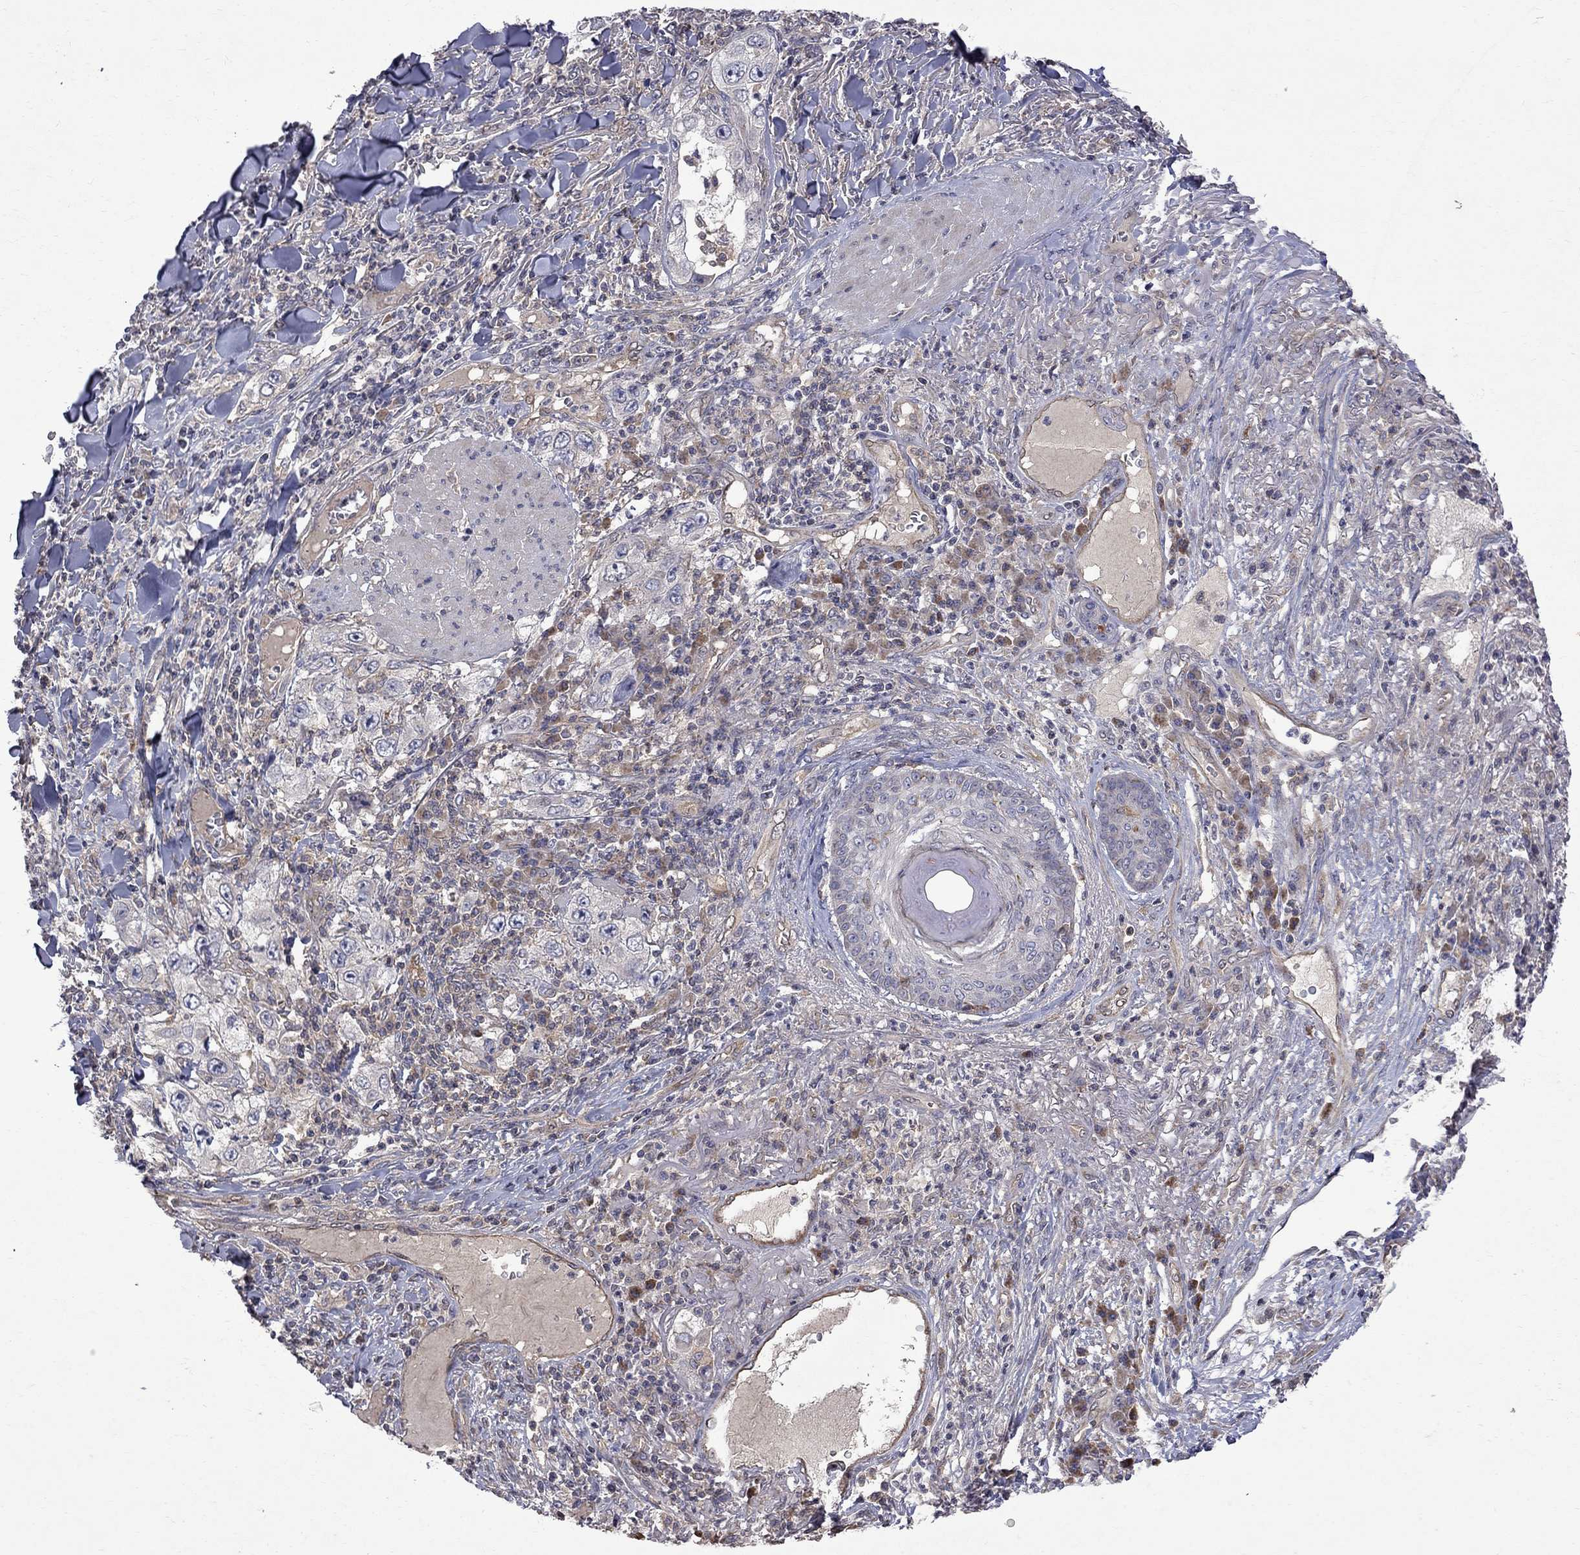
{"staining": {"intensity": "negative", "quantity": "none", "location": "none"}, "tissue": "skin cancer", "cell_type": "Tumor cells", "image_type": "cancer", "snomed": [{"axis": "morphology", "description": "Squamous cell carcinoma, NOS"}, {"axis": "topography", "description": "Skin"}], "caption": "This is an immunohistochemistry photomicrograph of skin cancer. There is no positivity in tumor cells.", "gene": "ABI3", "patient": {"sex": "male", "age": 82}}